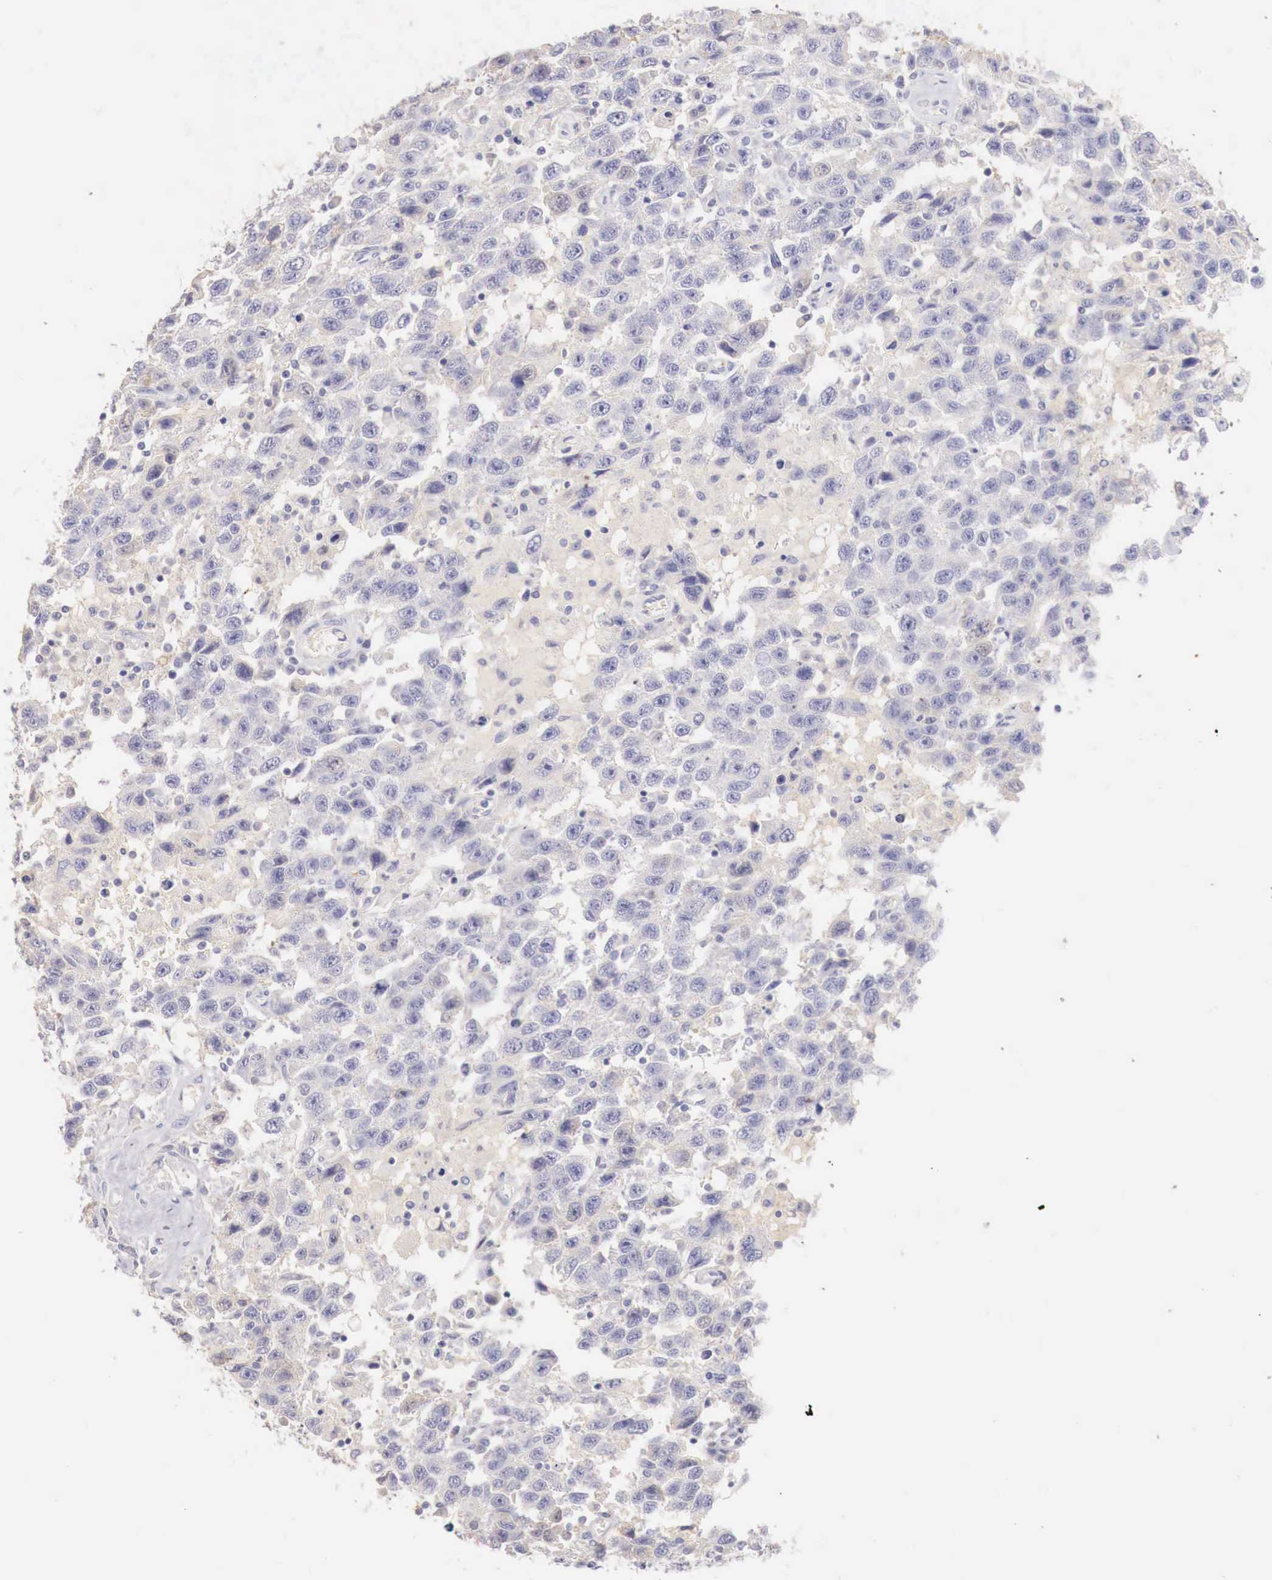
{"staining": {"intensity": "negative", "quantity": "none", "location": "none"}, "tissue": "testis cancer", "cell_type": "Tumor cells", "image_type": "cancer", "snomed": [{"axis": "morphology", "description": "Seminoma, NOS"}, {"axis": "topography", "description": "Testis"}], "caption": "A high-resolution histopathology image shows immunohistochemistry (IHC) staining of seminoma (testis), which exhibits no significant staining in tumor cells.", "gene": "ITIH6", "patient": {"sex": "male", "age": 41}}